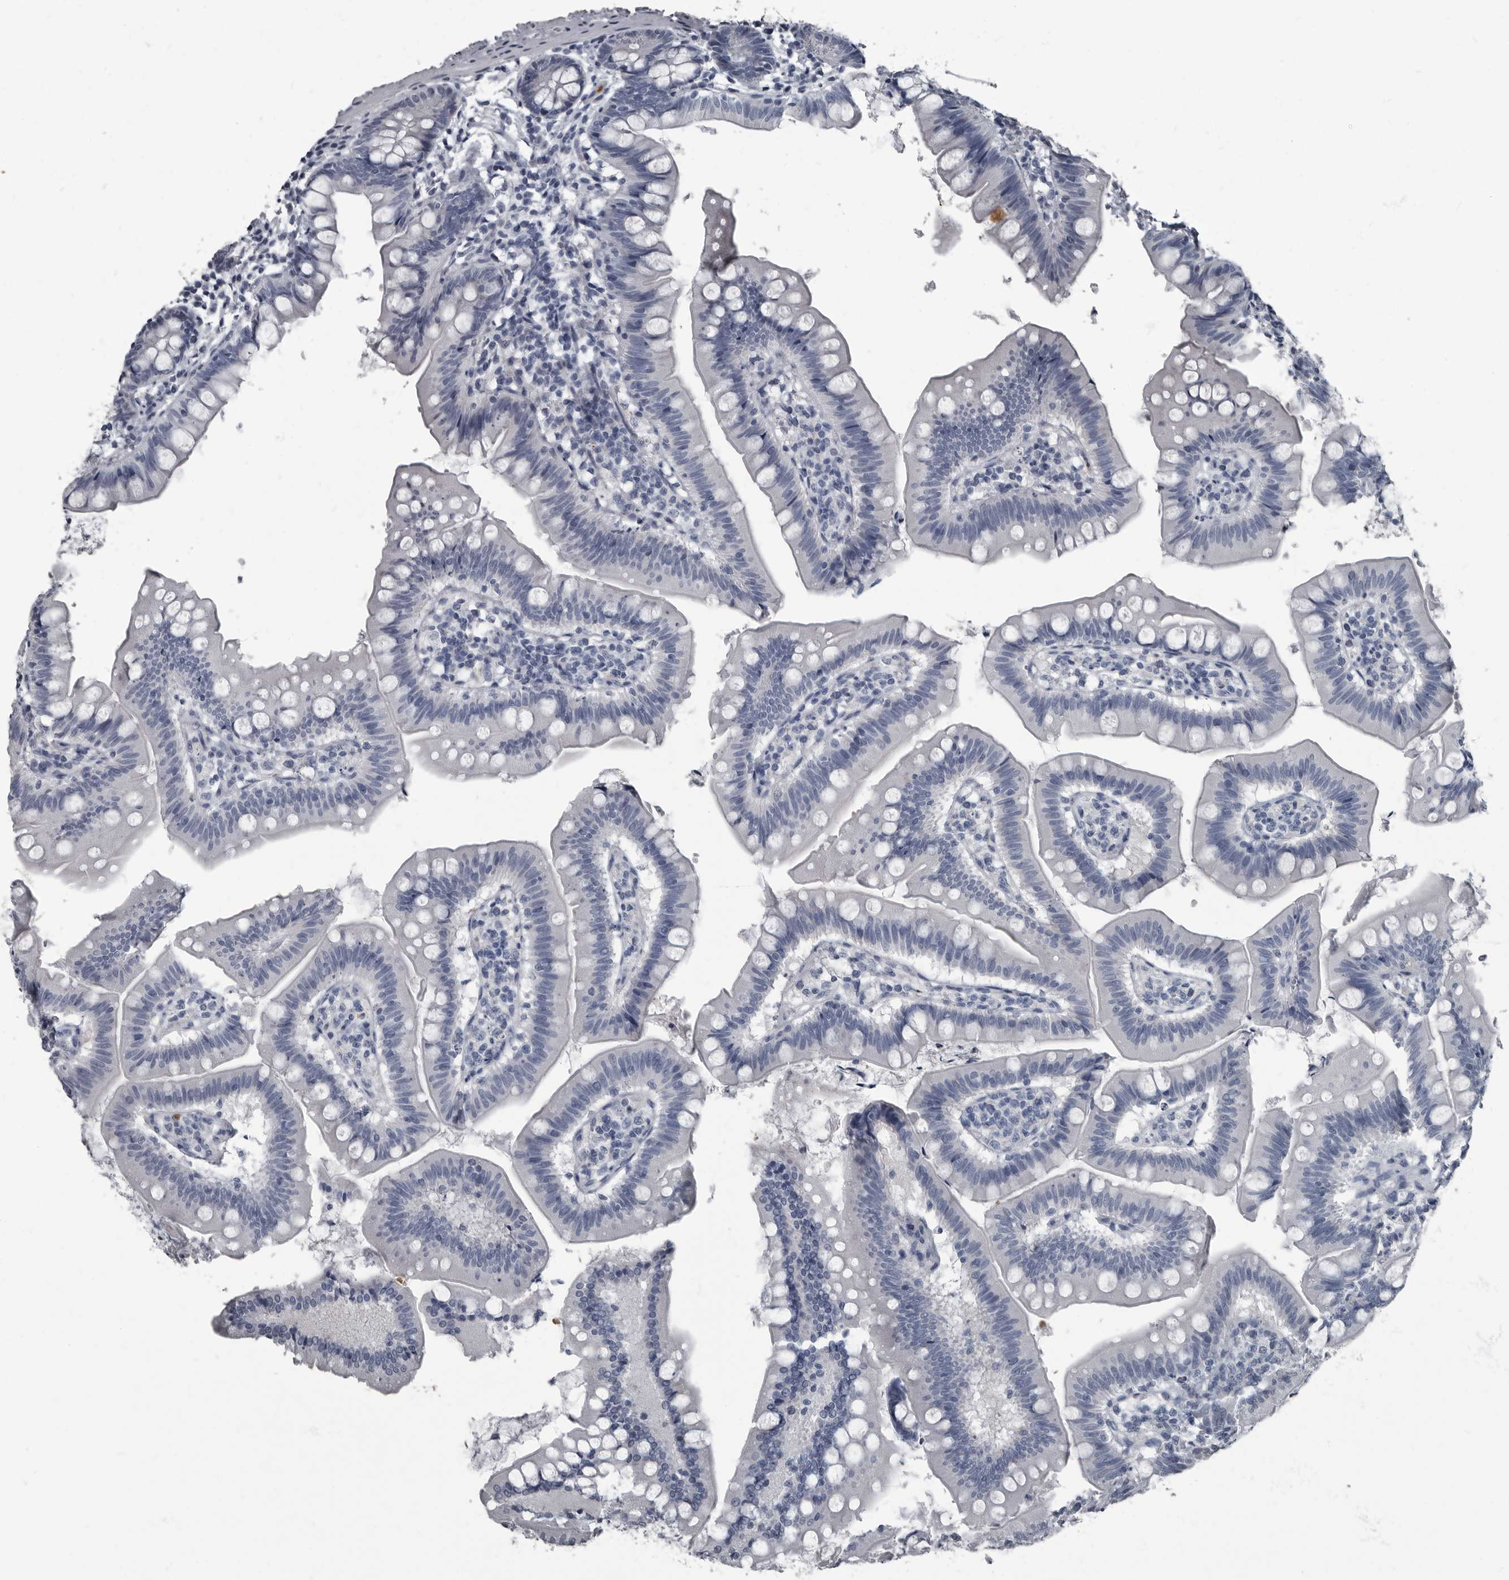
{"staining": {"intensity": "negative", "quantity": "none", "location": "none"}, "tissue": "small intestine", "cell_type": "Glandular cells", "image_type": "normal", "snomed": [{"axis": "morphology", "description": "Normal tissue, NOS"}, {"axis": "topography", "description": "Small intestine"}], "caption": "This is an immunohistochemistry histopathology image of normal small intestine. There is no positivity in glandular cells.", "gene": "TPD52L1", "patient": {"sex": "male", "age": 7}}